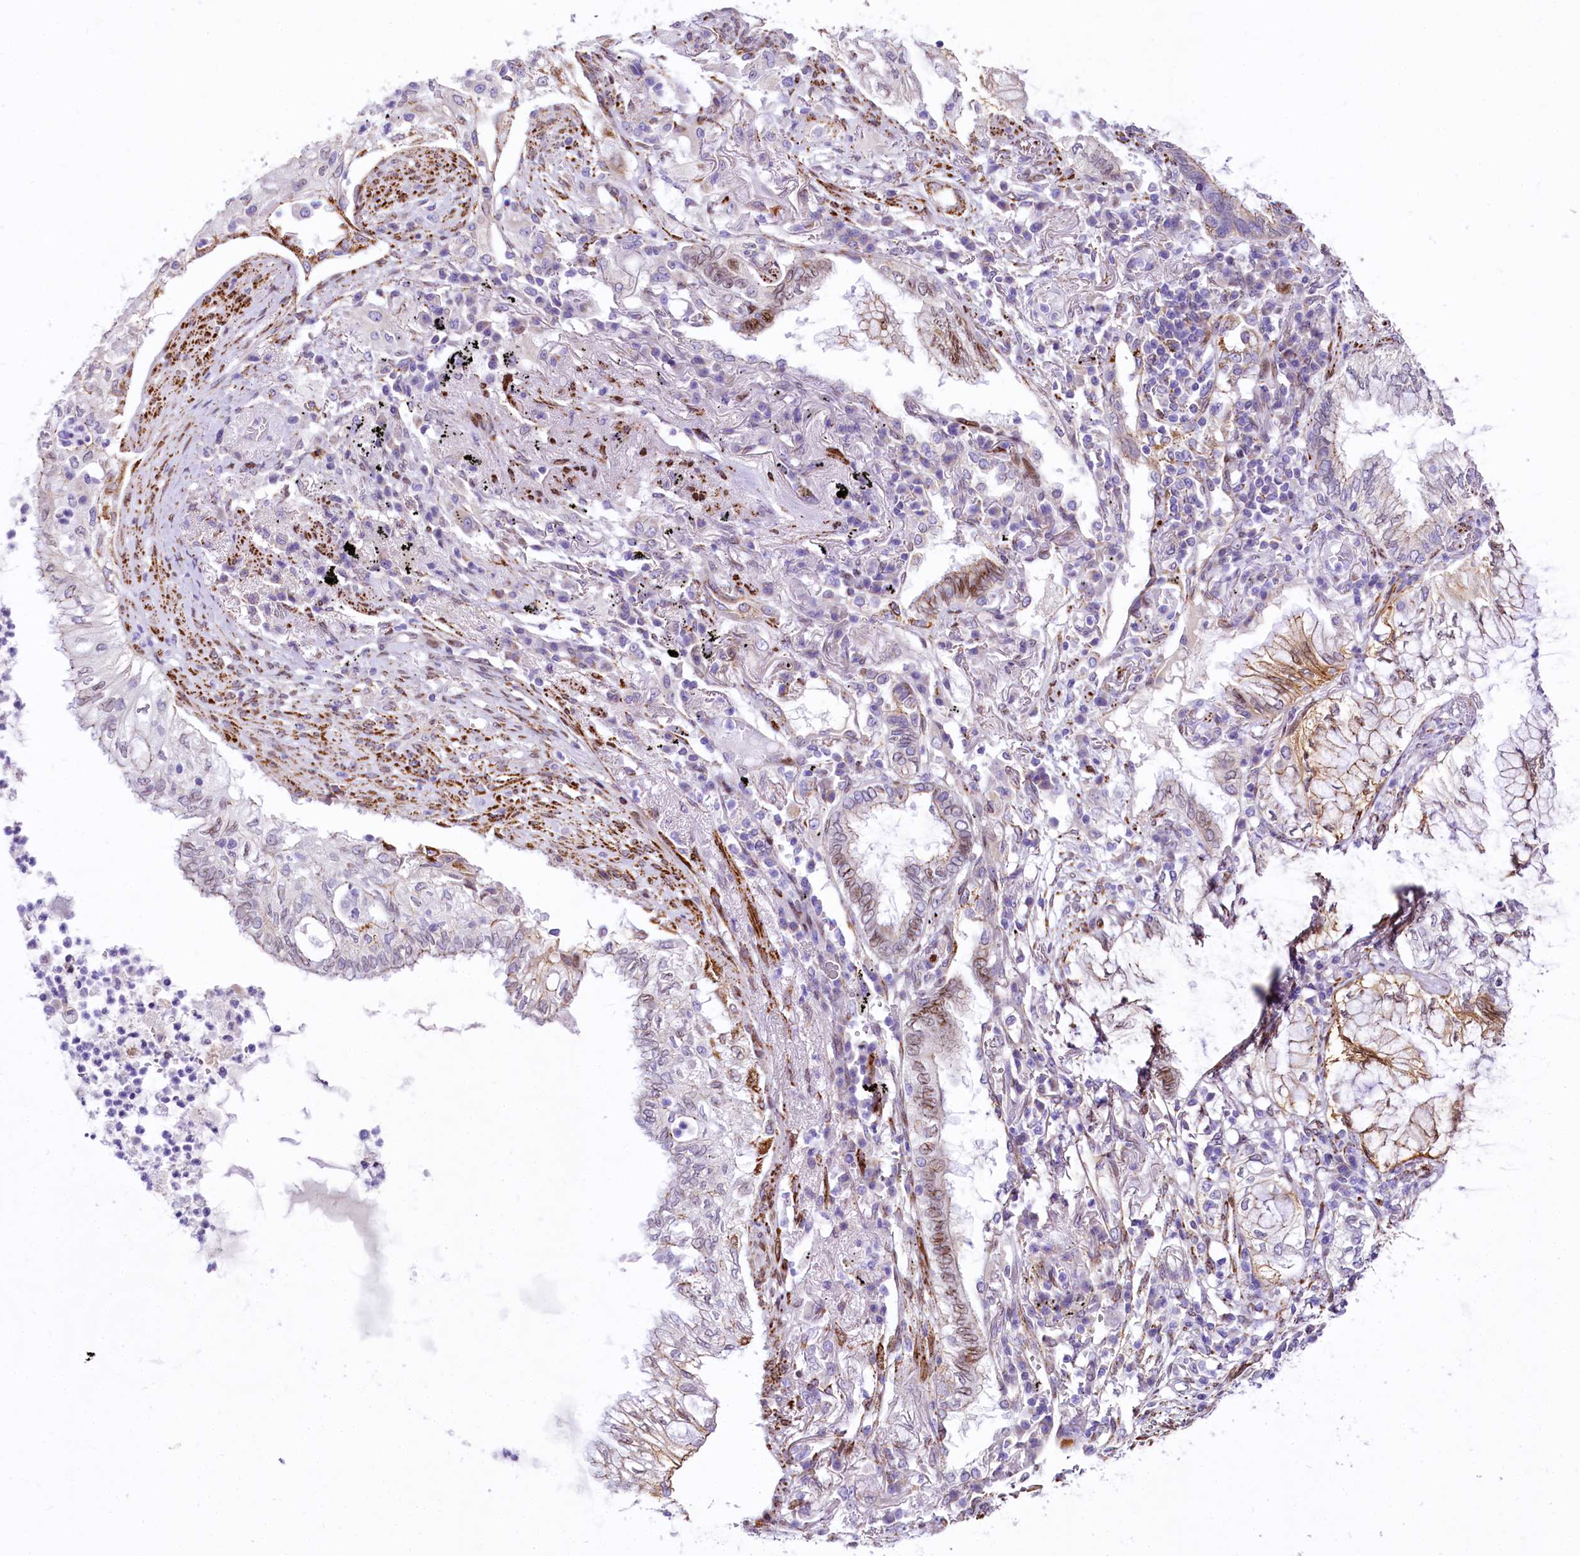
{"staining": {"intensity": "moderate", "quantity": "<25%", "location": "cytoplasmic/membranous"}, "tissue": "lung cancer", "cell_type": "Tumor cells", "image_type": "cancer", "snomed": [{"axis": "morphology", "description": "Adenocarcinoma, NOS"}, {"axis": "topography", "description": "Lung"}], "caption": "Human lung cancer stained with a brown dye demonstrates moderate cytoplasmic/membranous positive expression in approximately <25% of tumor cells.", "gene": "PPIP5K2", "patient": {"sex": "female", "age": 70}}